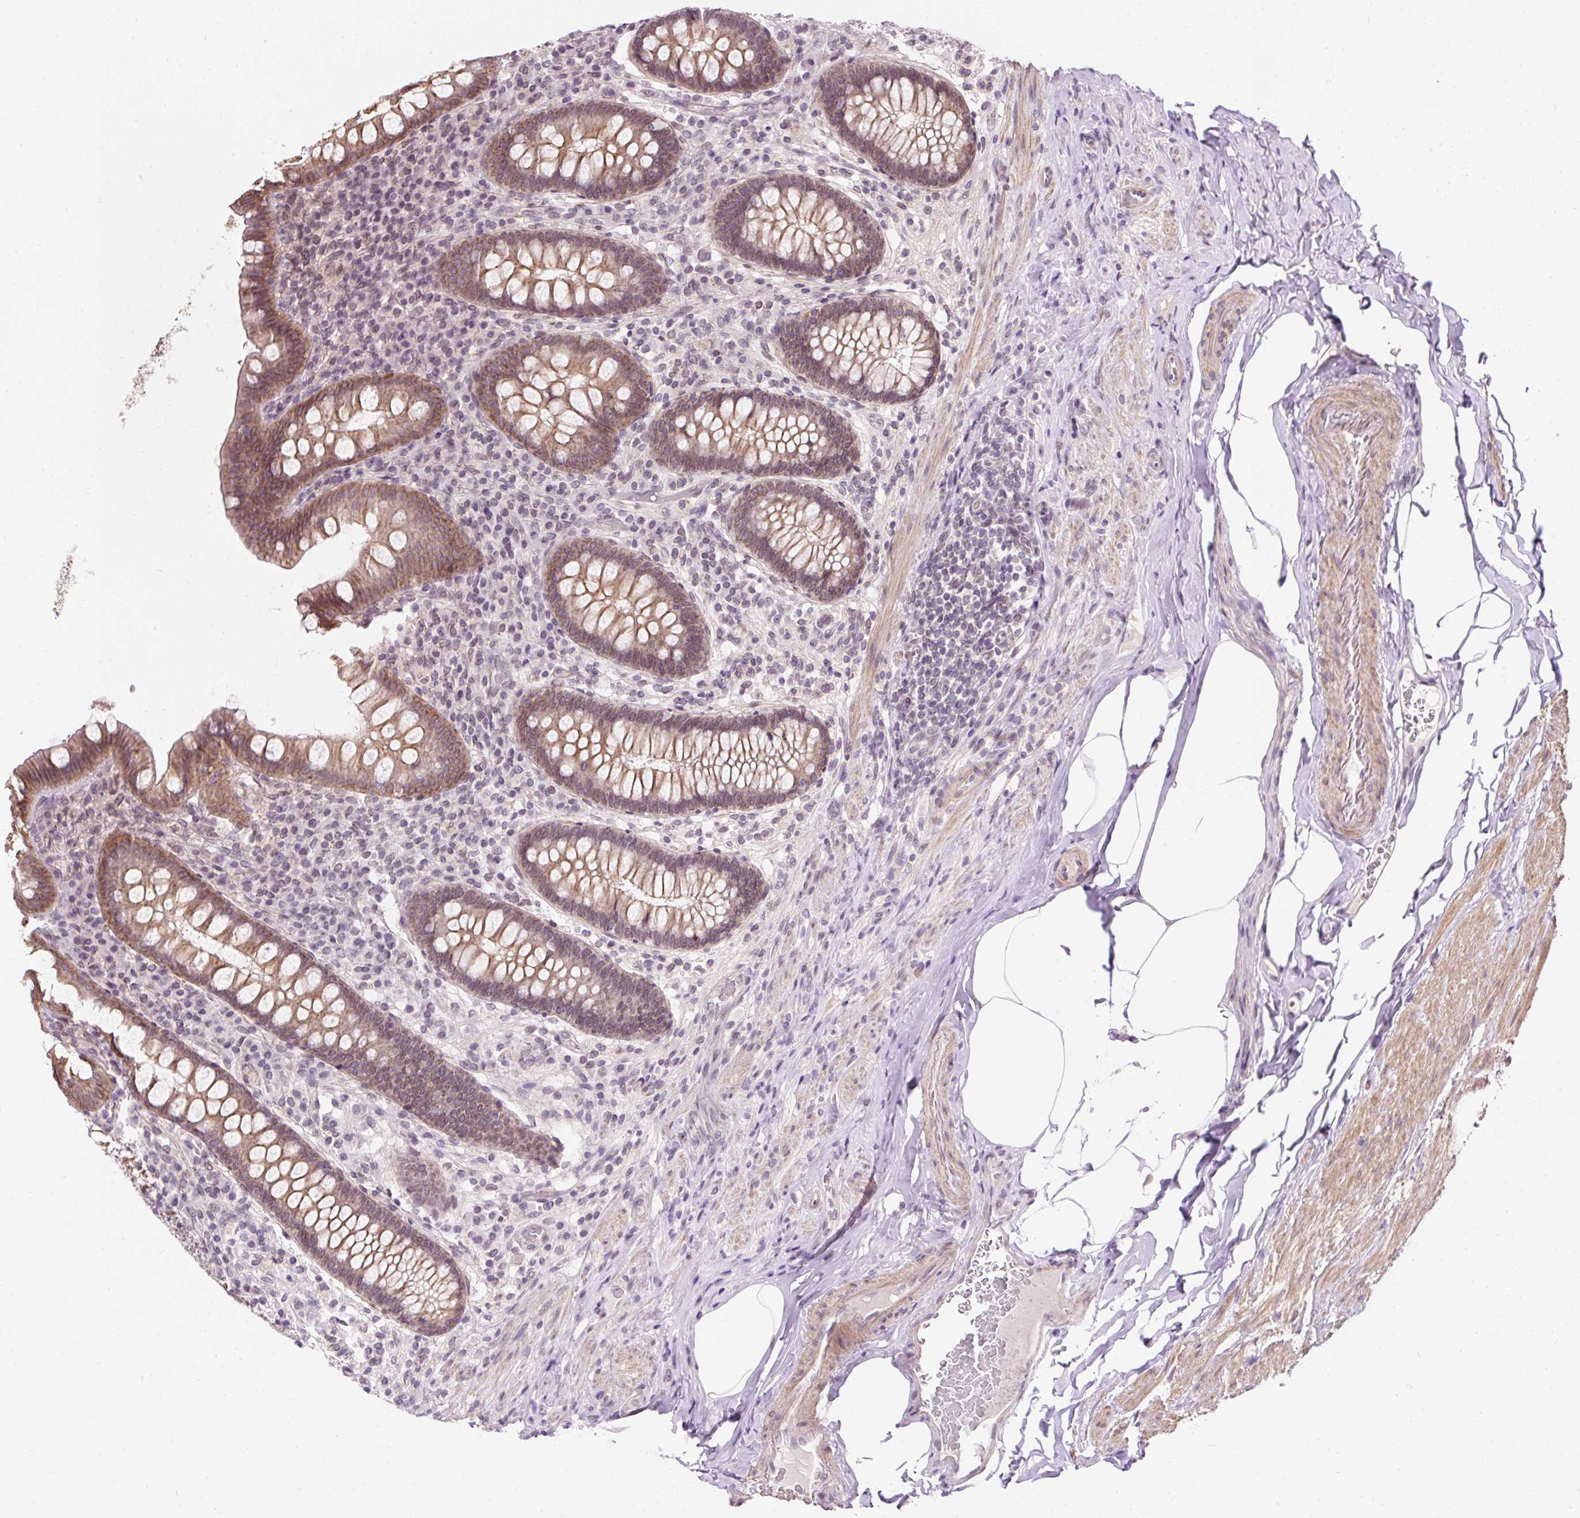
{"staining": {"intensity": "moderate", "quantity": ">75%", "location": "cytoplasmic/membranous,nuclear"}, "tissue": "appendix", "cell_type": "Glandular cells", "image_type": "normal", "snomed": [{"axis": "morphology", "description": "Normal tissue, NOS"}, {"axis": "topography", "description": "Appendix"}], "caption": "Normal appendix demonstrates moderate cytoplasmic/membranous,nuclear staining in about >75% of glandular cells, visualized by immunohistochemistry. Immunohistochemistry stains the protein in brown and the nuclei are stained blue.", "gene": "ZNF610", "patient": {"sex": "male", "age": 71}}